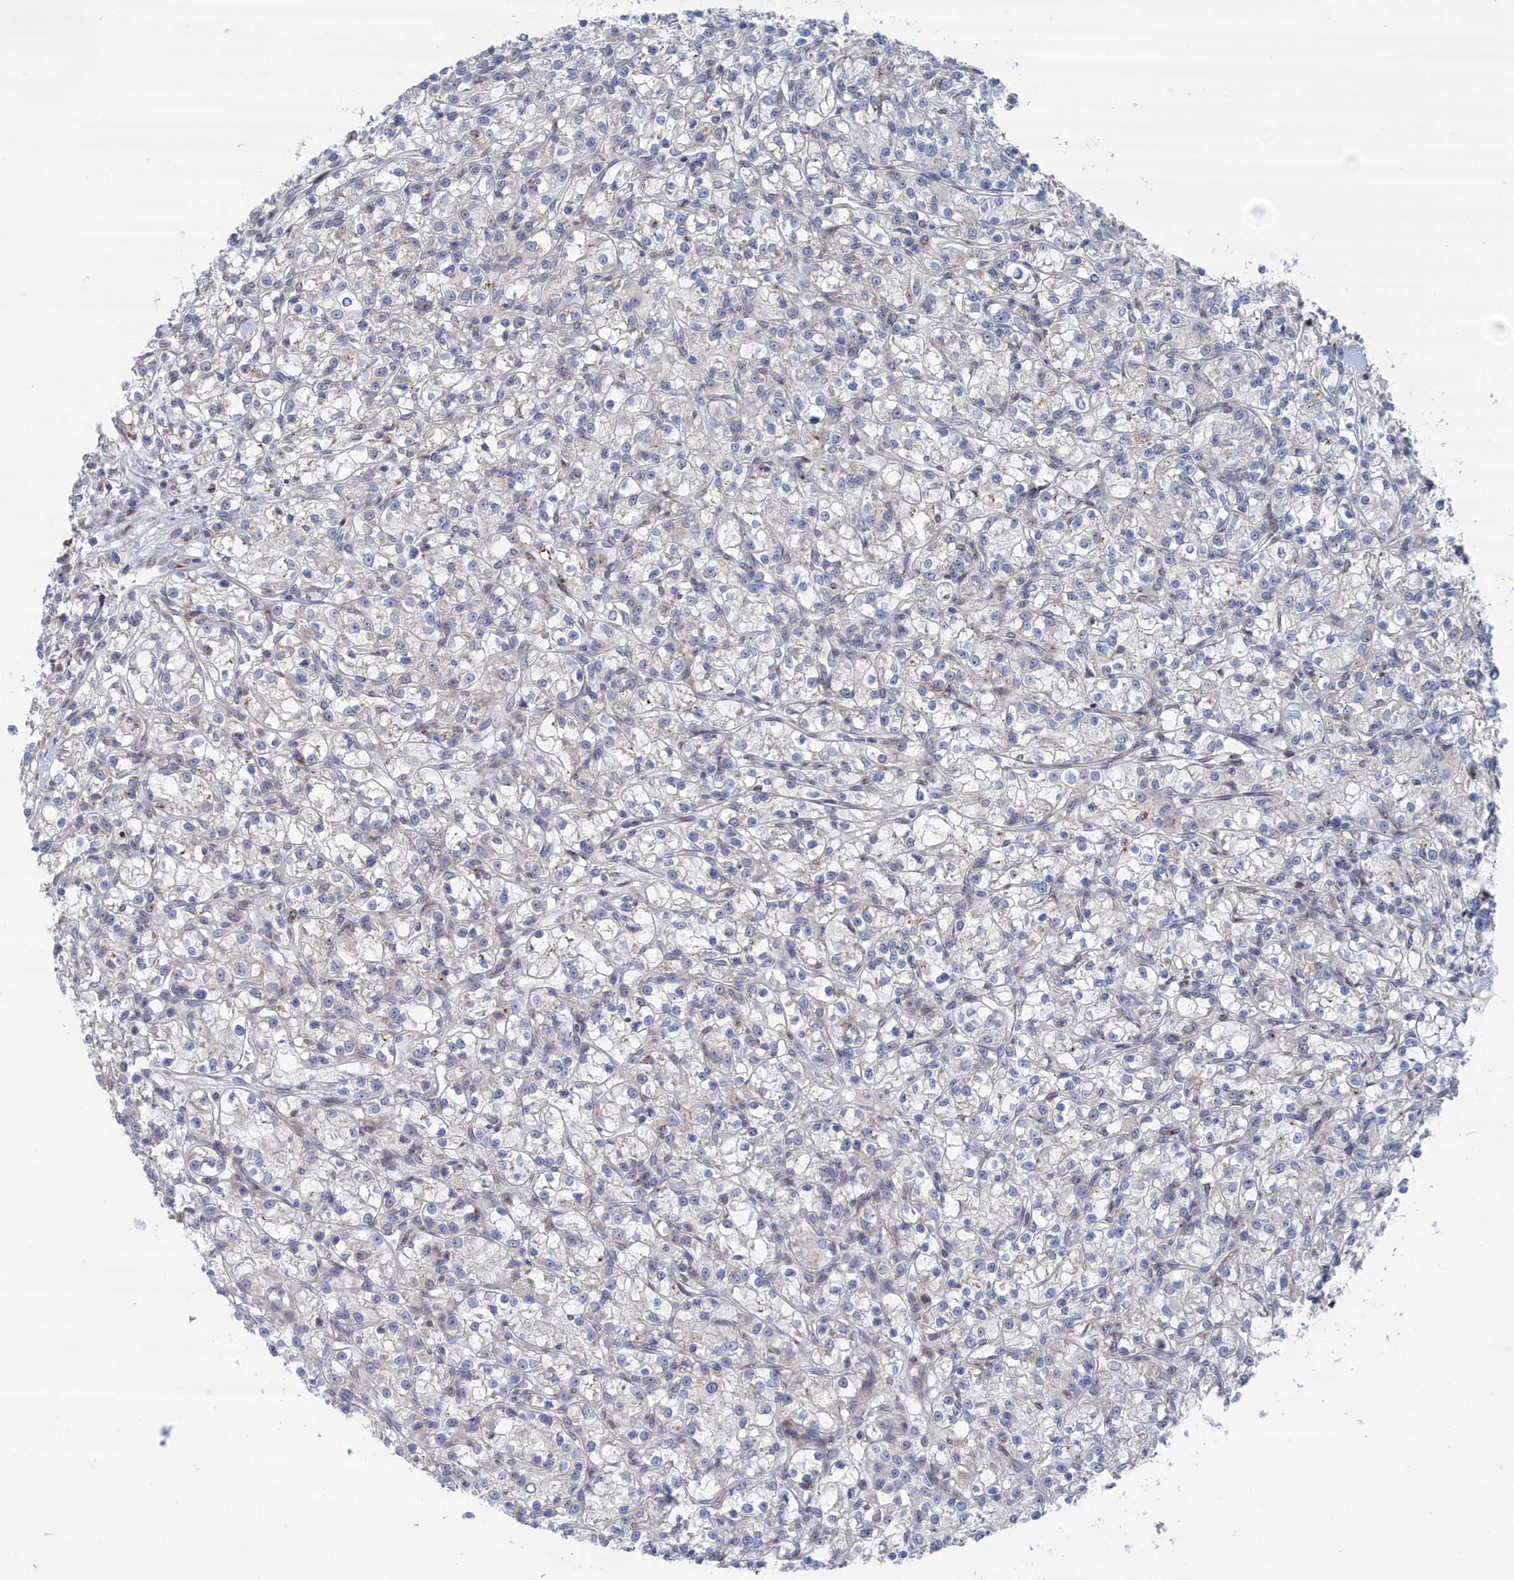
{"staining": {"intensity": "negative", "quantity": "none", "location": "none"}, "tissue": "renal cancer", "cell_type": "Tumor cells", "image_type": "cancer", "snomed": [{"axis": "morphology", "description": "Adenocarcinoma, NOS"}, {"axis": "topography", "description": "Kidney"}], "caption": "Immunohistochemistry histopathology image of renal adenocarcinoma stained for a protein (brown), which shows no expression in tumor cells.", "gene": "IRX1", "patient": {"sex": "female", "age": 59}}